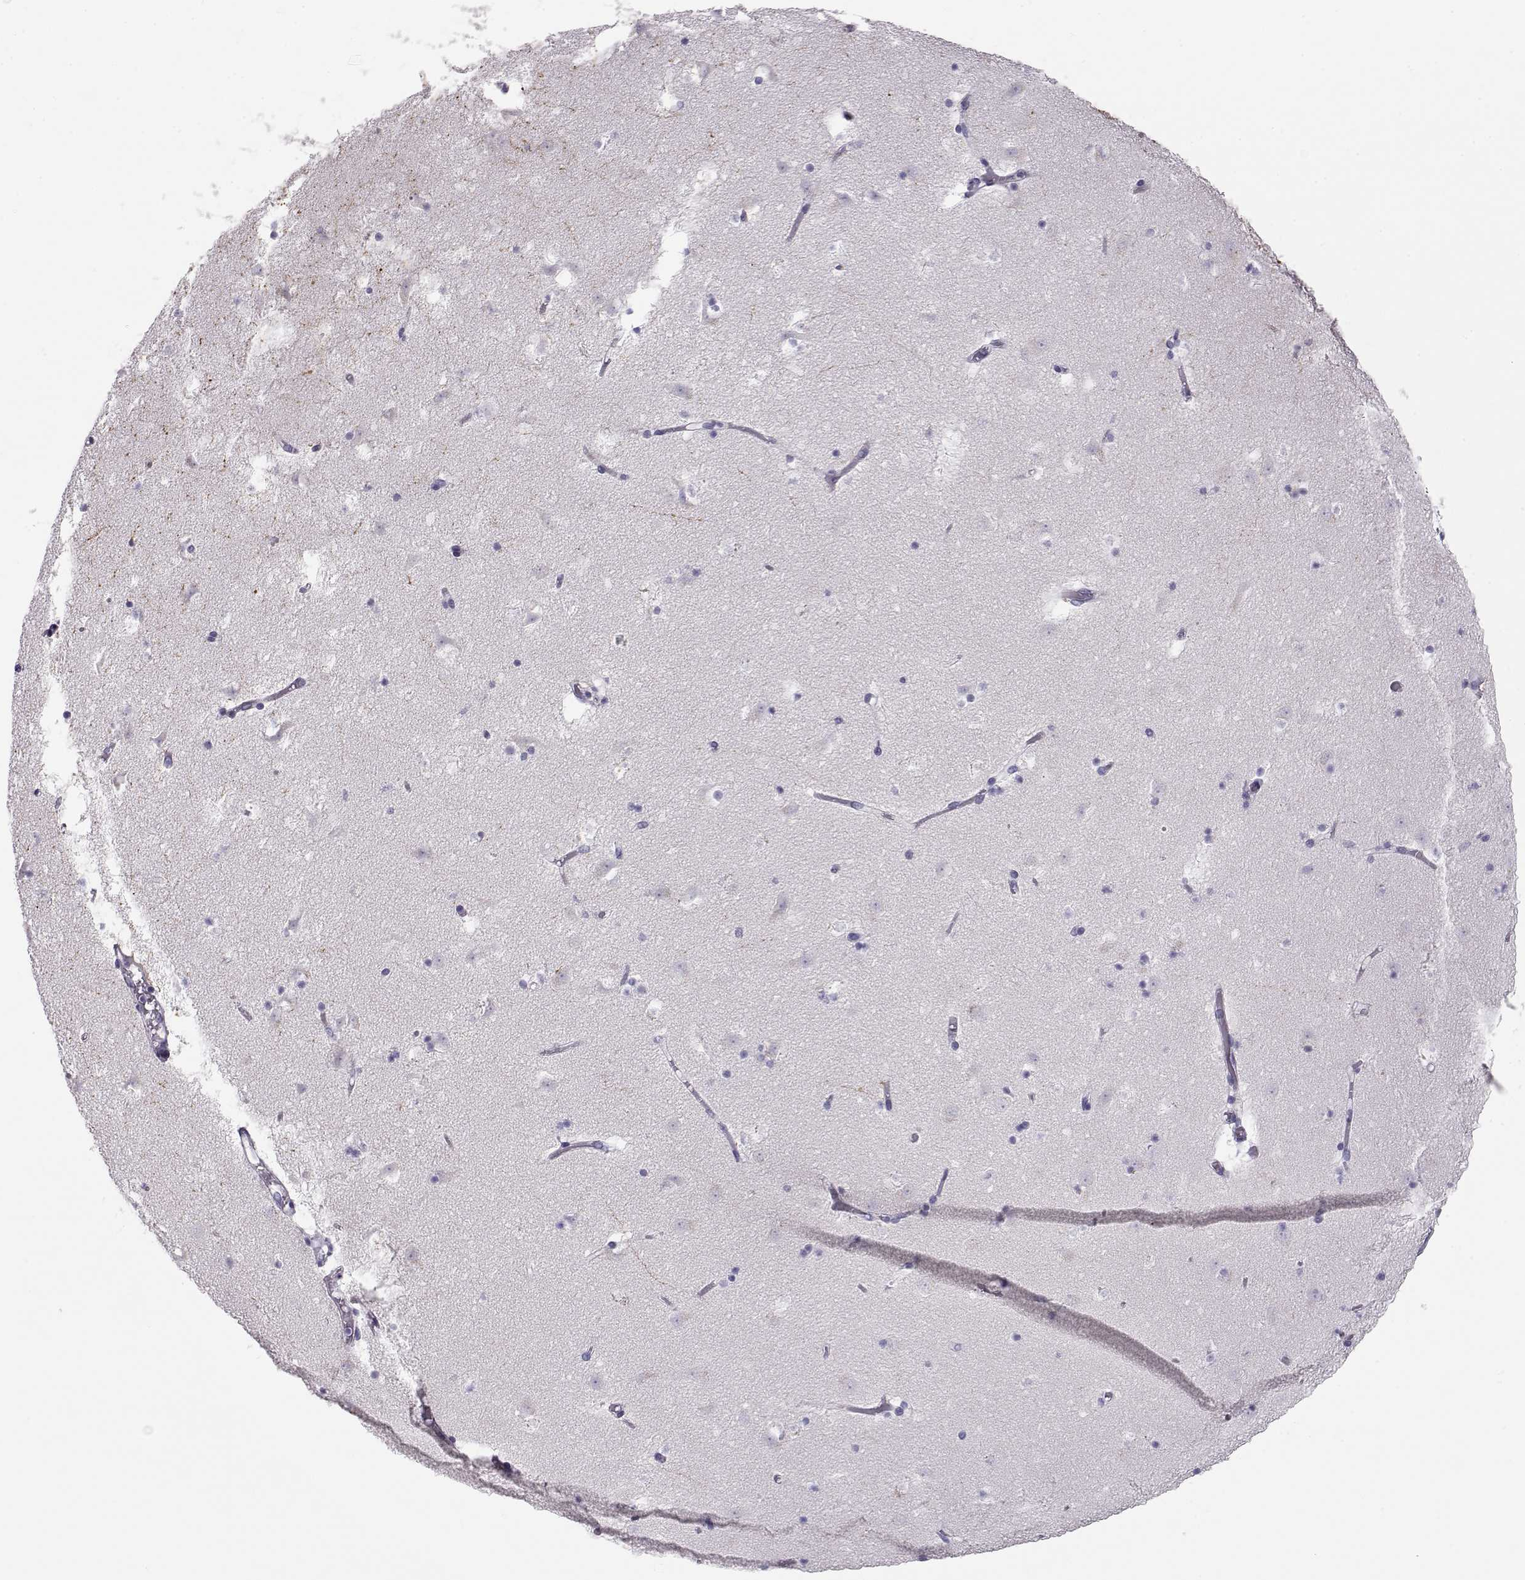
{"staining": {"intensity": "negative", "quantity": "none", "location": "none"}, "tissue": "caudate", "cell_type": "Glial cells", "image_type": "normal", "snomed": [{"axis": "morphology", "description": "Normal tissue, NOS"}, {"axis": "topography", "description": "Lateral ventricle wall"}], "caption": "The photomicrograph reveals no staining of glial cells in benign caudate. (DAB immunohistochemistry (IHC) with hematoxylin counter stain).", "gene": "GPR26", "patient": {"sex": "female", "age": 42}}